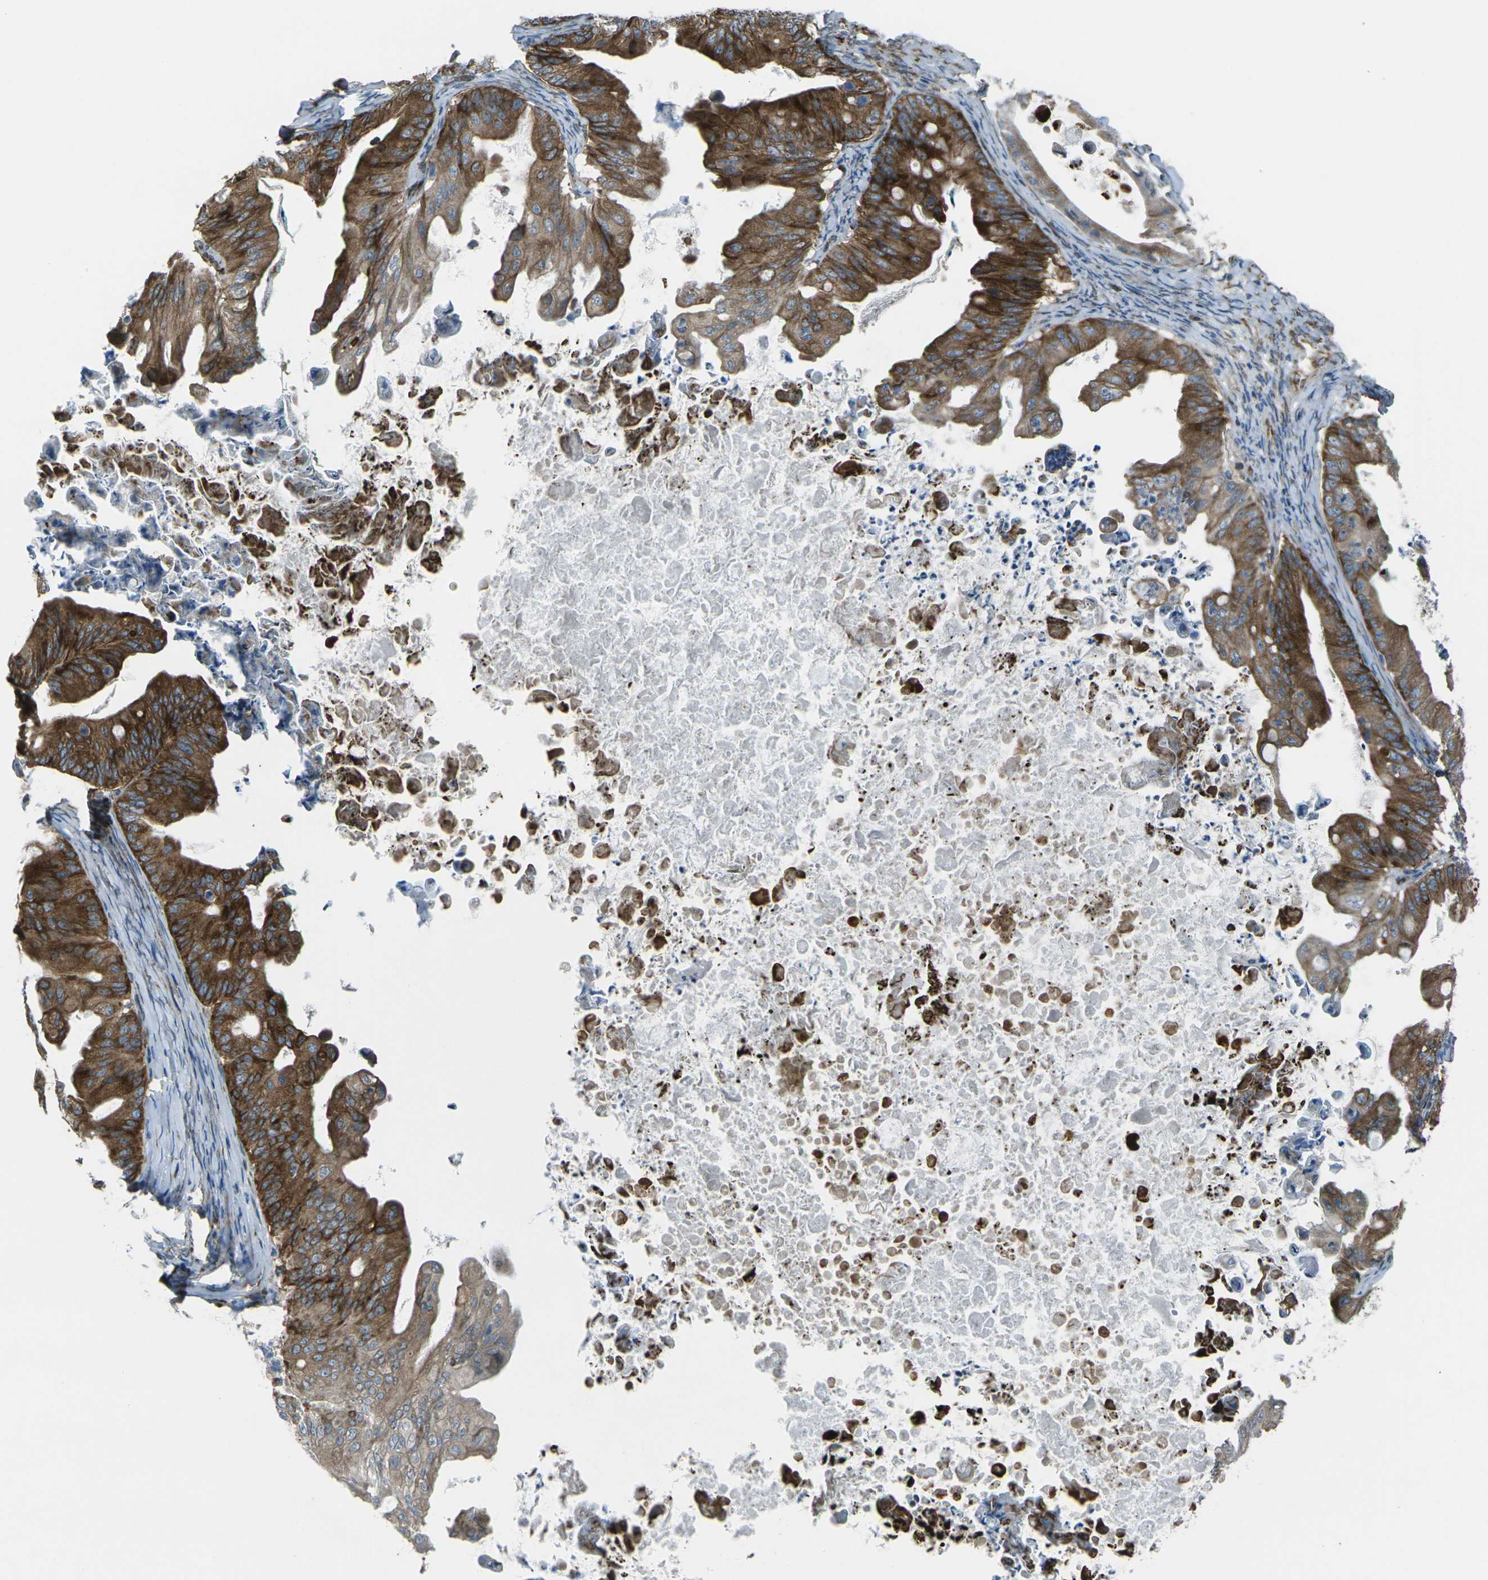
{"staining": {"intensity": "strong", "quantity": ">75%", "location": "cytoplasmic/membranous"}, "tissue": "ovarian cancer", "cell_type": "Tumor cells", "image_type": "cancer", "snomed": [{"axis": "morphology", "description": "Cystadenocarcinoma, mucinous, NOS"}, {"axis": "topography", "description": "Ovary"}], "caption": "A photomicrograph showing strong cytoplasmic/membranous staining in approximately >75% of tumor cells in mucinous cystadenocarcinoma (ovarian), as visualized by brown immunohistochemical staining.", "gene": "CELSR2", "patient": {"sex": "female", "age": 37}}